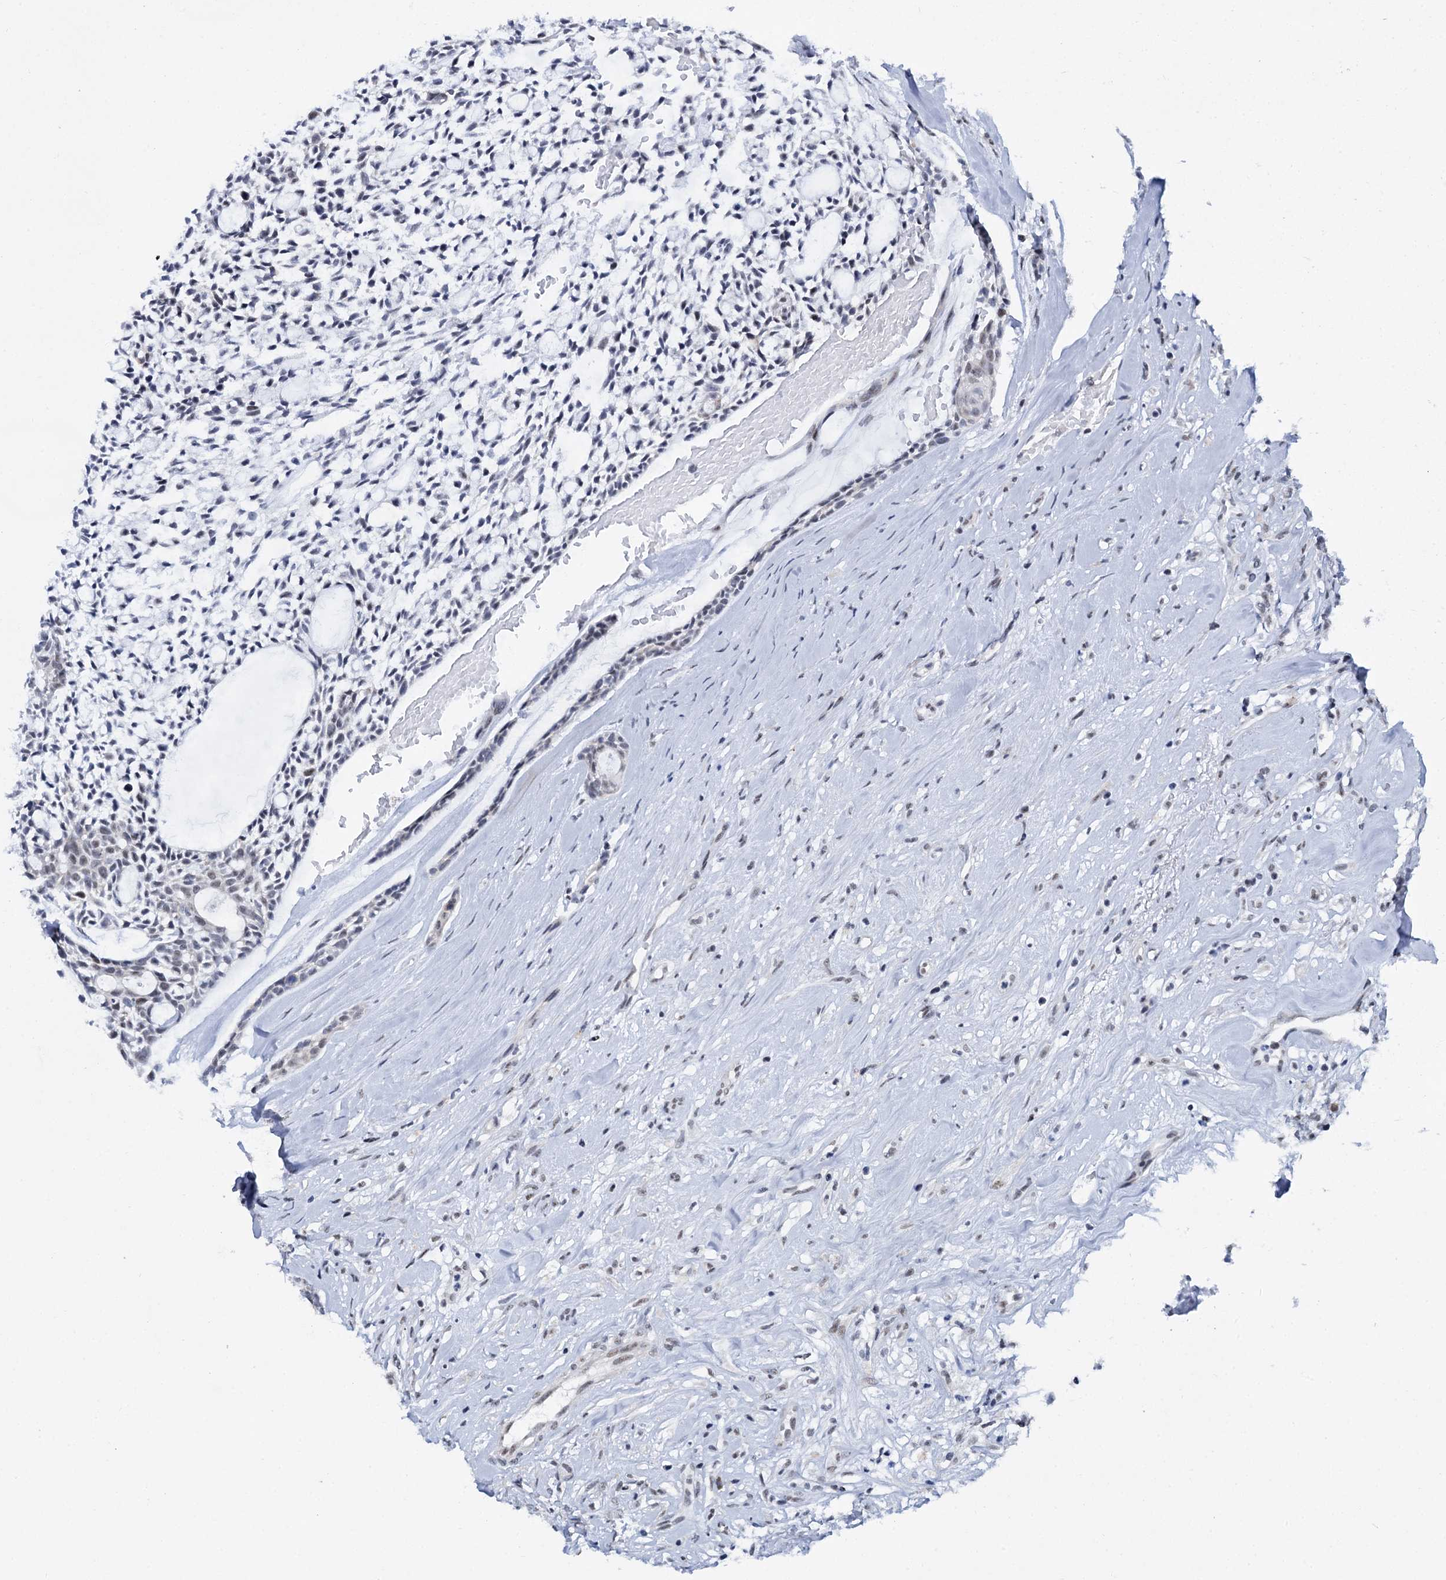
{"staining": {"intensity": "weak", "quantity": "<25%", "location": "nuclear"}, "tissue": "head and neck cancer", "cell_type": "Tumor cells", "image_type": "cancer", "snomed": [{"axis": "morphology", "description": "Adenocarcinoma, NOS"}, {"axis": "topography", "description": "Subcutis"}, {"axis": "topography", "description": "Head-Neck"}], "caption": "There is no significant positivity in tumor cells of adenocarcinoma (head and neck).", "gene": "SREK1", "patient": {"sex": "female", "age": 73}}